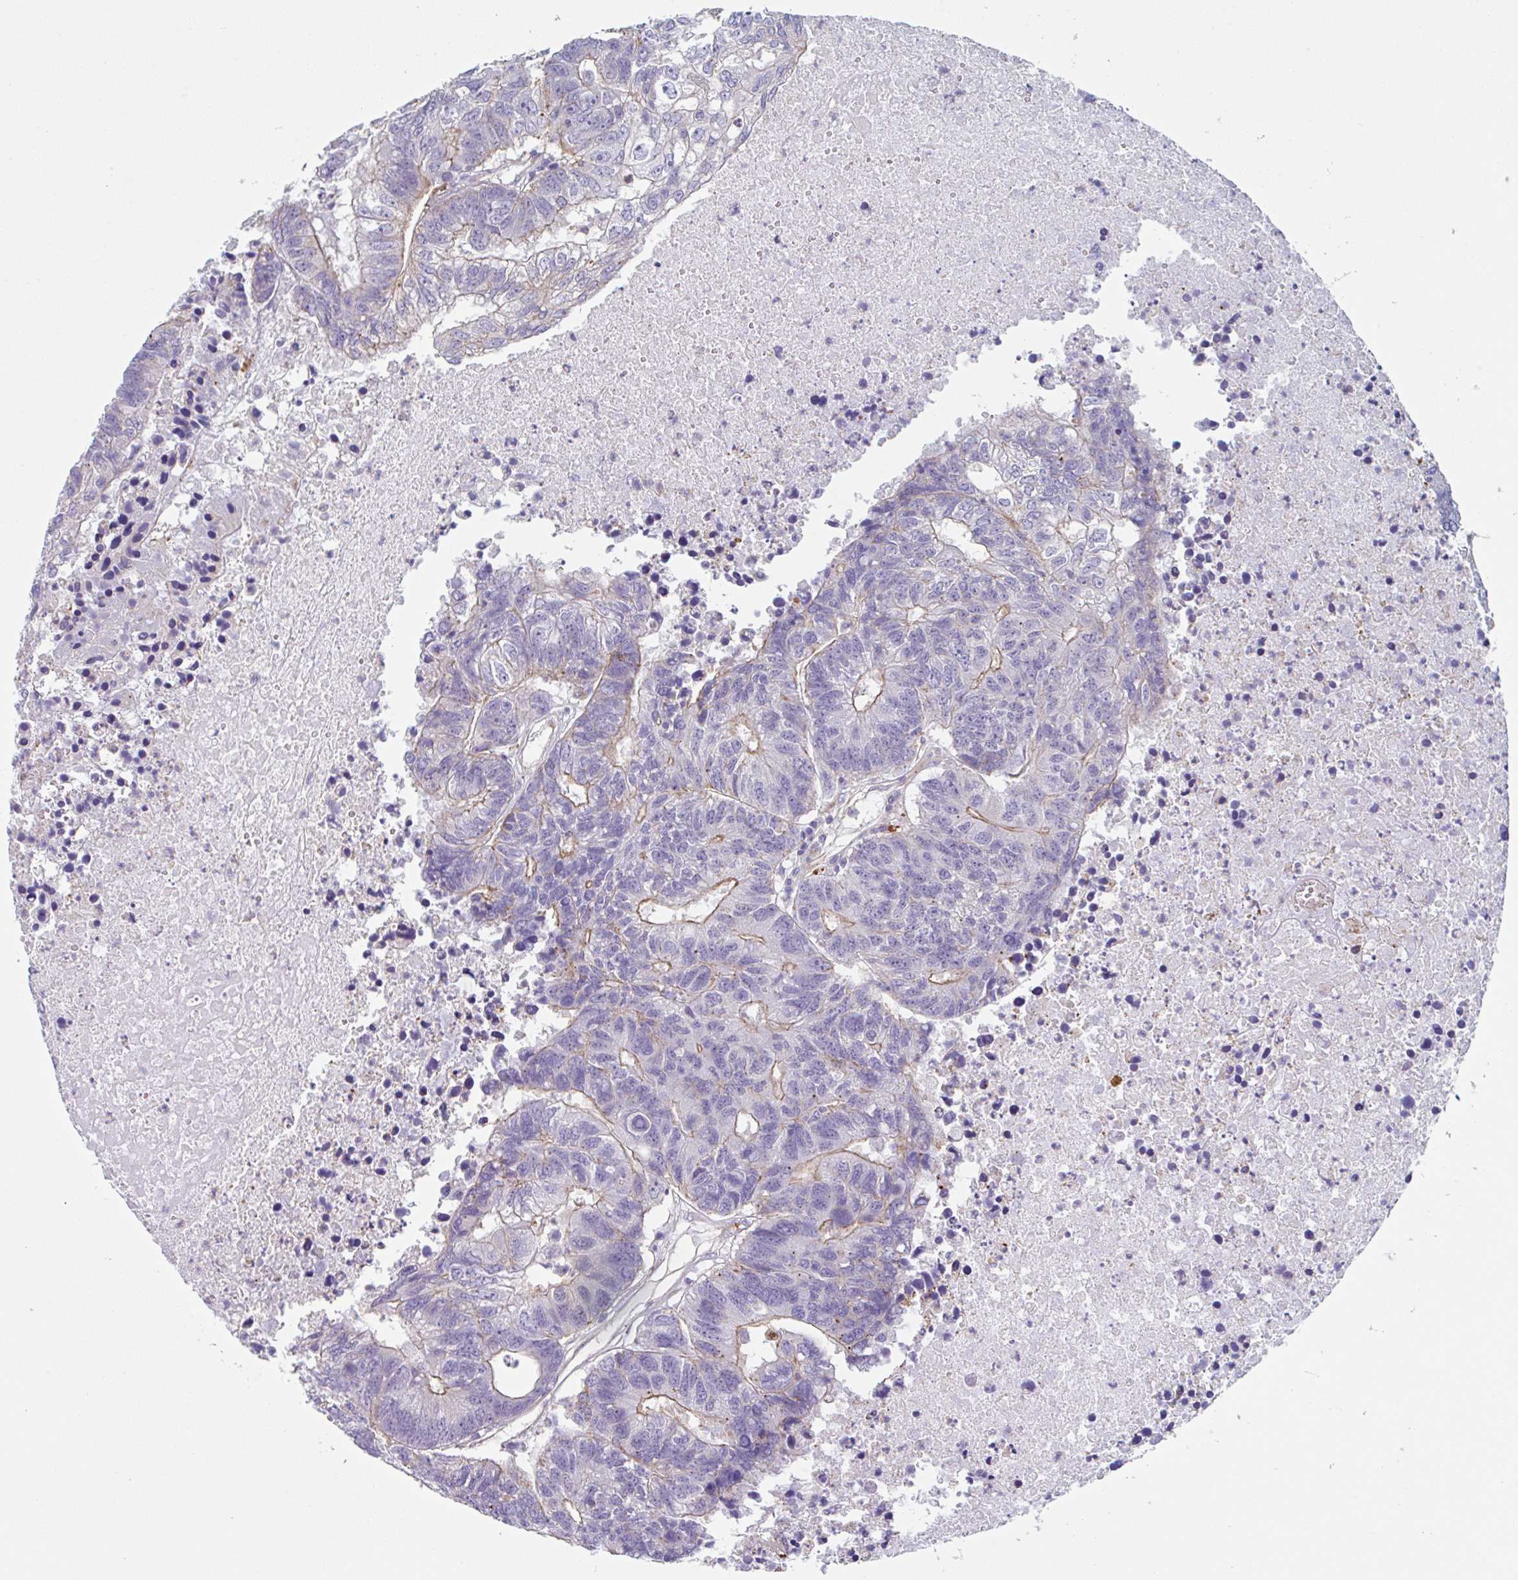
{"staining": {"intensity": "moderate", "quantity": "<25%", "location": "cytoplasmic/membranous"}, "tissue": "colorectal cancer", "cell_type": "Tumor cells", "image_type": "cancer", "snomed": [{"axis": "morphology", "description": "Adenocarcinoma, NOS"}, {"axis": "topography", "description": "Colon"}], "caption": "Colorectal cancer (adenocarcinoma) tissue demonstrates moderate cytoplasmic/membranous positivity in about <25% of tumor cells (Stains: DAB (3,3'-diaminobenzidine) in brown, nuclei in blue, Microscopy: brightfield microscopy at high magnification).", "gene": "LENG9", "patient": {"sex": "female", "age": 48}}